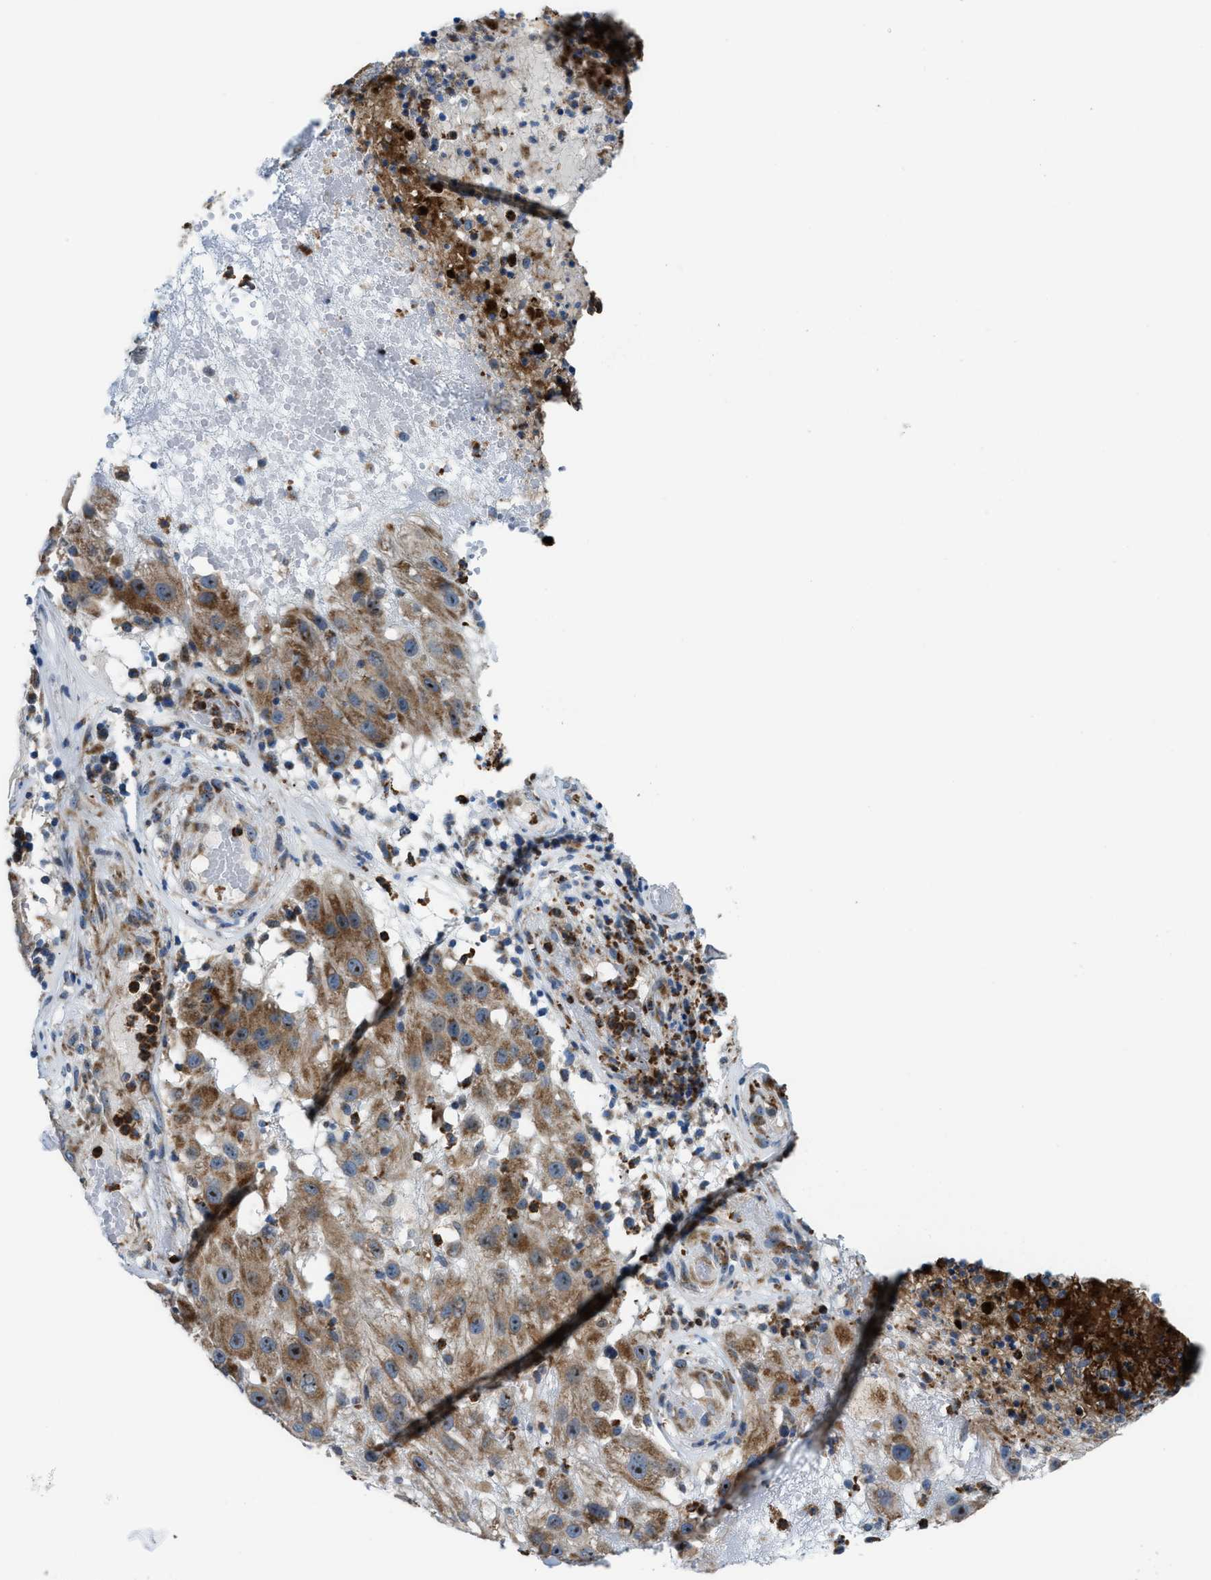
{"staining": {"intensity": "moderate", "quantity": ">75%", "location": "cytoplasmic/membranous,nuclear"}, "tissue": "melanoma", "cell_type": "Tumor cells", "image_type": "cancer", "snomed": [{"axis": "morphology", "description": "Malignant melanoma, NOS"}, {"axis": "topography", "description": "Skin"}], "caption": "High-magnification brightfield microscopy of malignant melanoma stained with DAB (brown) and counterstained with hematoxylin (blue). tumor cells exhibit moderate cytoplasmic/membranous and nuclear positivity is present in about>75% of cells.", "gene": "TPH1", "patient": {"sex": "female", "age": 81}}